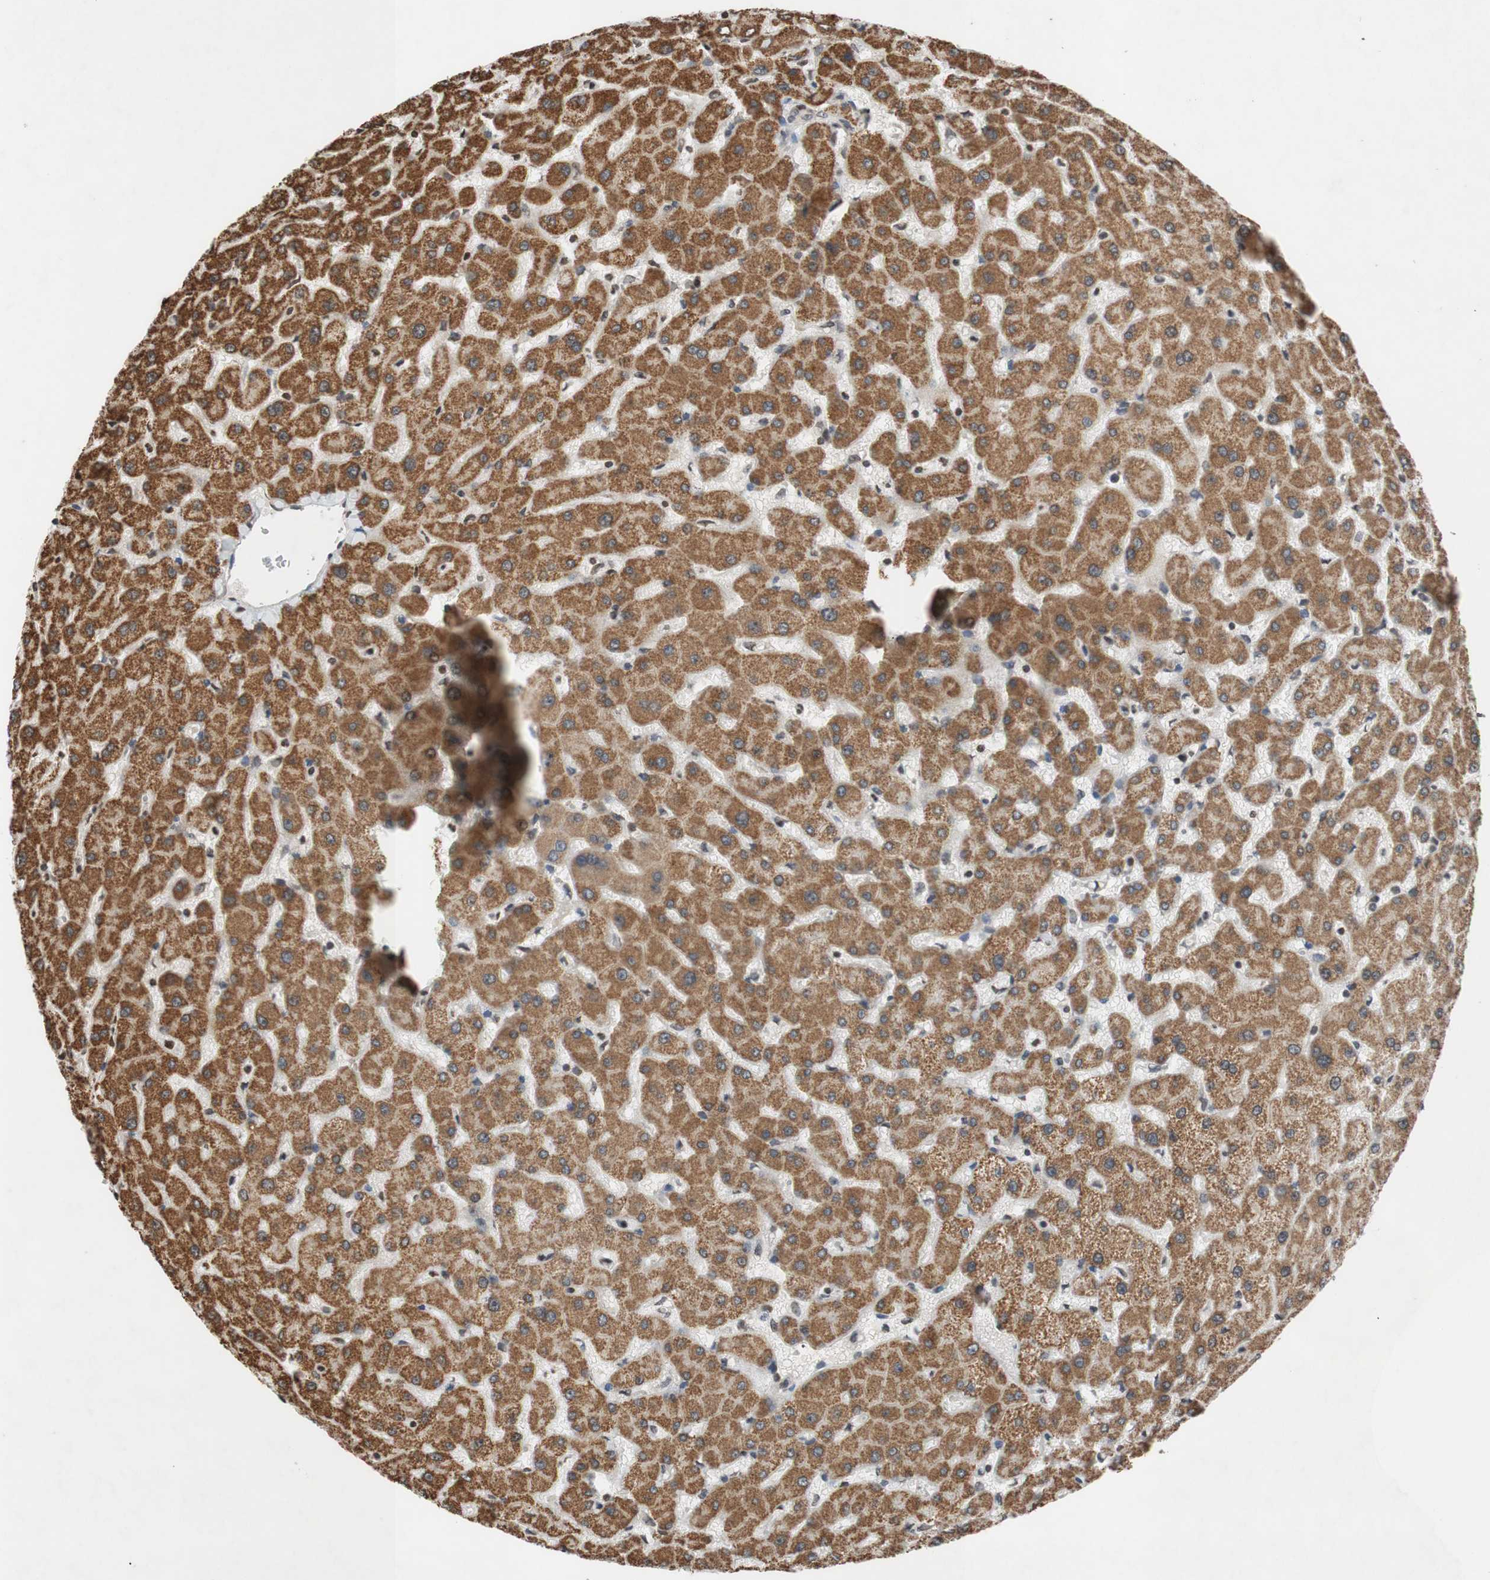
{"staining": {"intensity": "weak", "quantity": "<25%", "location": "nuclear"}, "tissue": "liver", "cell_type": "Cholangiocytes", "image_type": "normal", "snomed": [{"axis": "morphology", "description": "Normal tissue, NOS"}, {"axis": "topography", "description": "Liver"}], "caption": "High power microscopy photomicrograph of an immunohistochemistry (IHC) micrograph of benign liver, revealing no significant positivity in cholangiocytes. The staining was performed using DAB to visualize the protein expression in brown, while the nuclei were stained in blue with hematoxylin (Magnification: 20x).", "gene": "MCM6", "patient": {"sex": "female", "age": 63}}